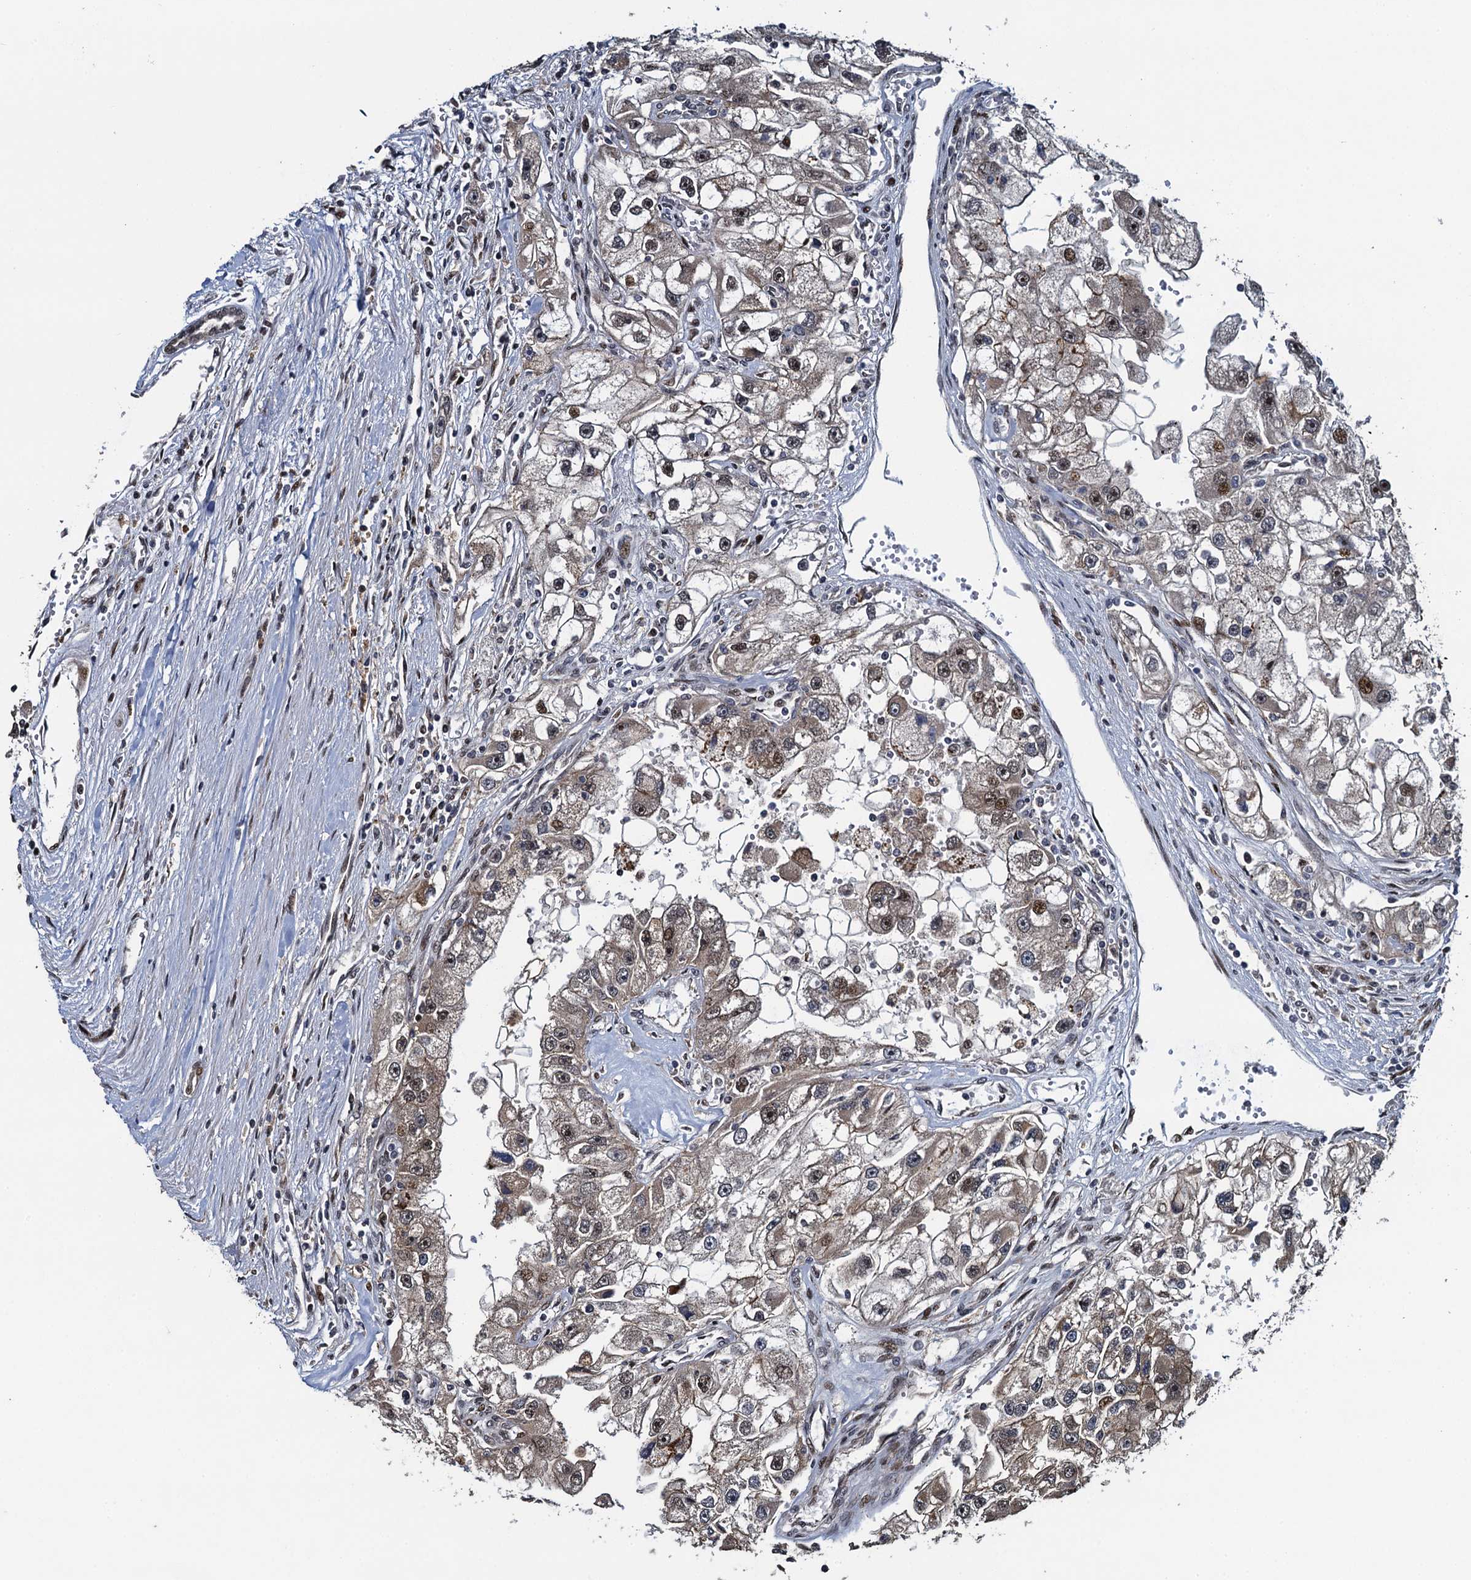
{"staining": {"intensity": "moderate", "quantity": "25%-75%", "location": "cytoplasmic/membranous,nuclear"}, "tissue": "renal cancer", "cell_type": "Tumor cells", "image_type": "cancer", "snomed": [{"axis": "morphology", "description": "Adenocarcinoma, NOS"}, {"axis": "topography", "description": "Kidney"}], "caption": "Moderate cytoplasmic/membranous and nuclear protein positivity is identified in approximately 25%-75% of tumor cells in adenocarcinoma (renal).", "gene": "ATOSA", "patient": {"sex": "male", "age": 63}}